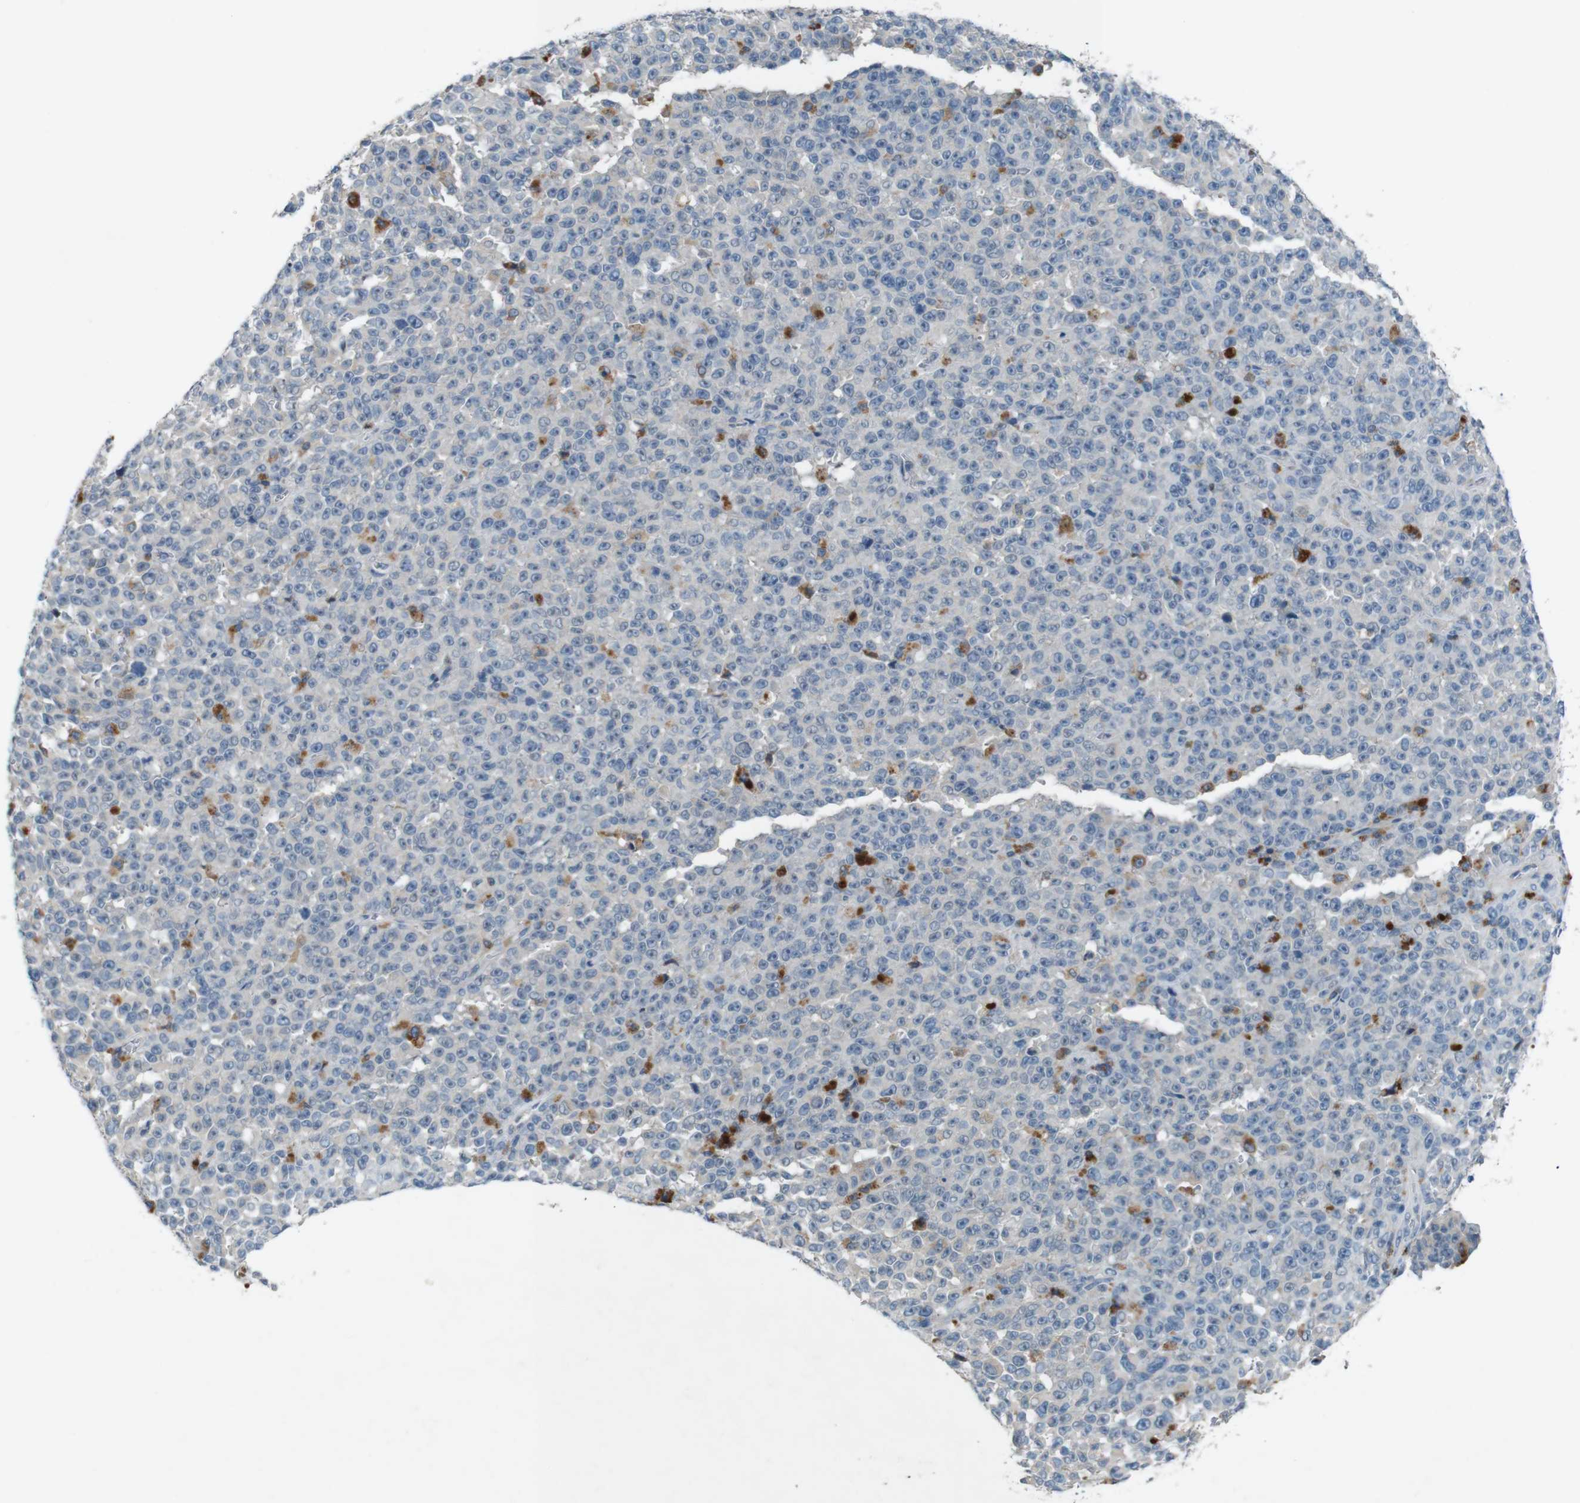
{"staining": {"intensity": "negative", "quantity": "none", "location": "none"}, "tissue": "melanoma", "cell_type": "Tumor cells", "image_type": "cancer", "snomed": [{"axis": "morphology", "description": "Malignant melanoma, NOS"}, {"axis": "topography", "description": "Skin"}], "caption": "Immunohistochemical staining of human malignant melanoma displays no significant expression in tumor cells.", "gene": "MOGAT3", "patient": {"sex": "female", "age": 82}}